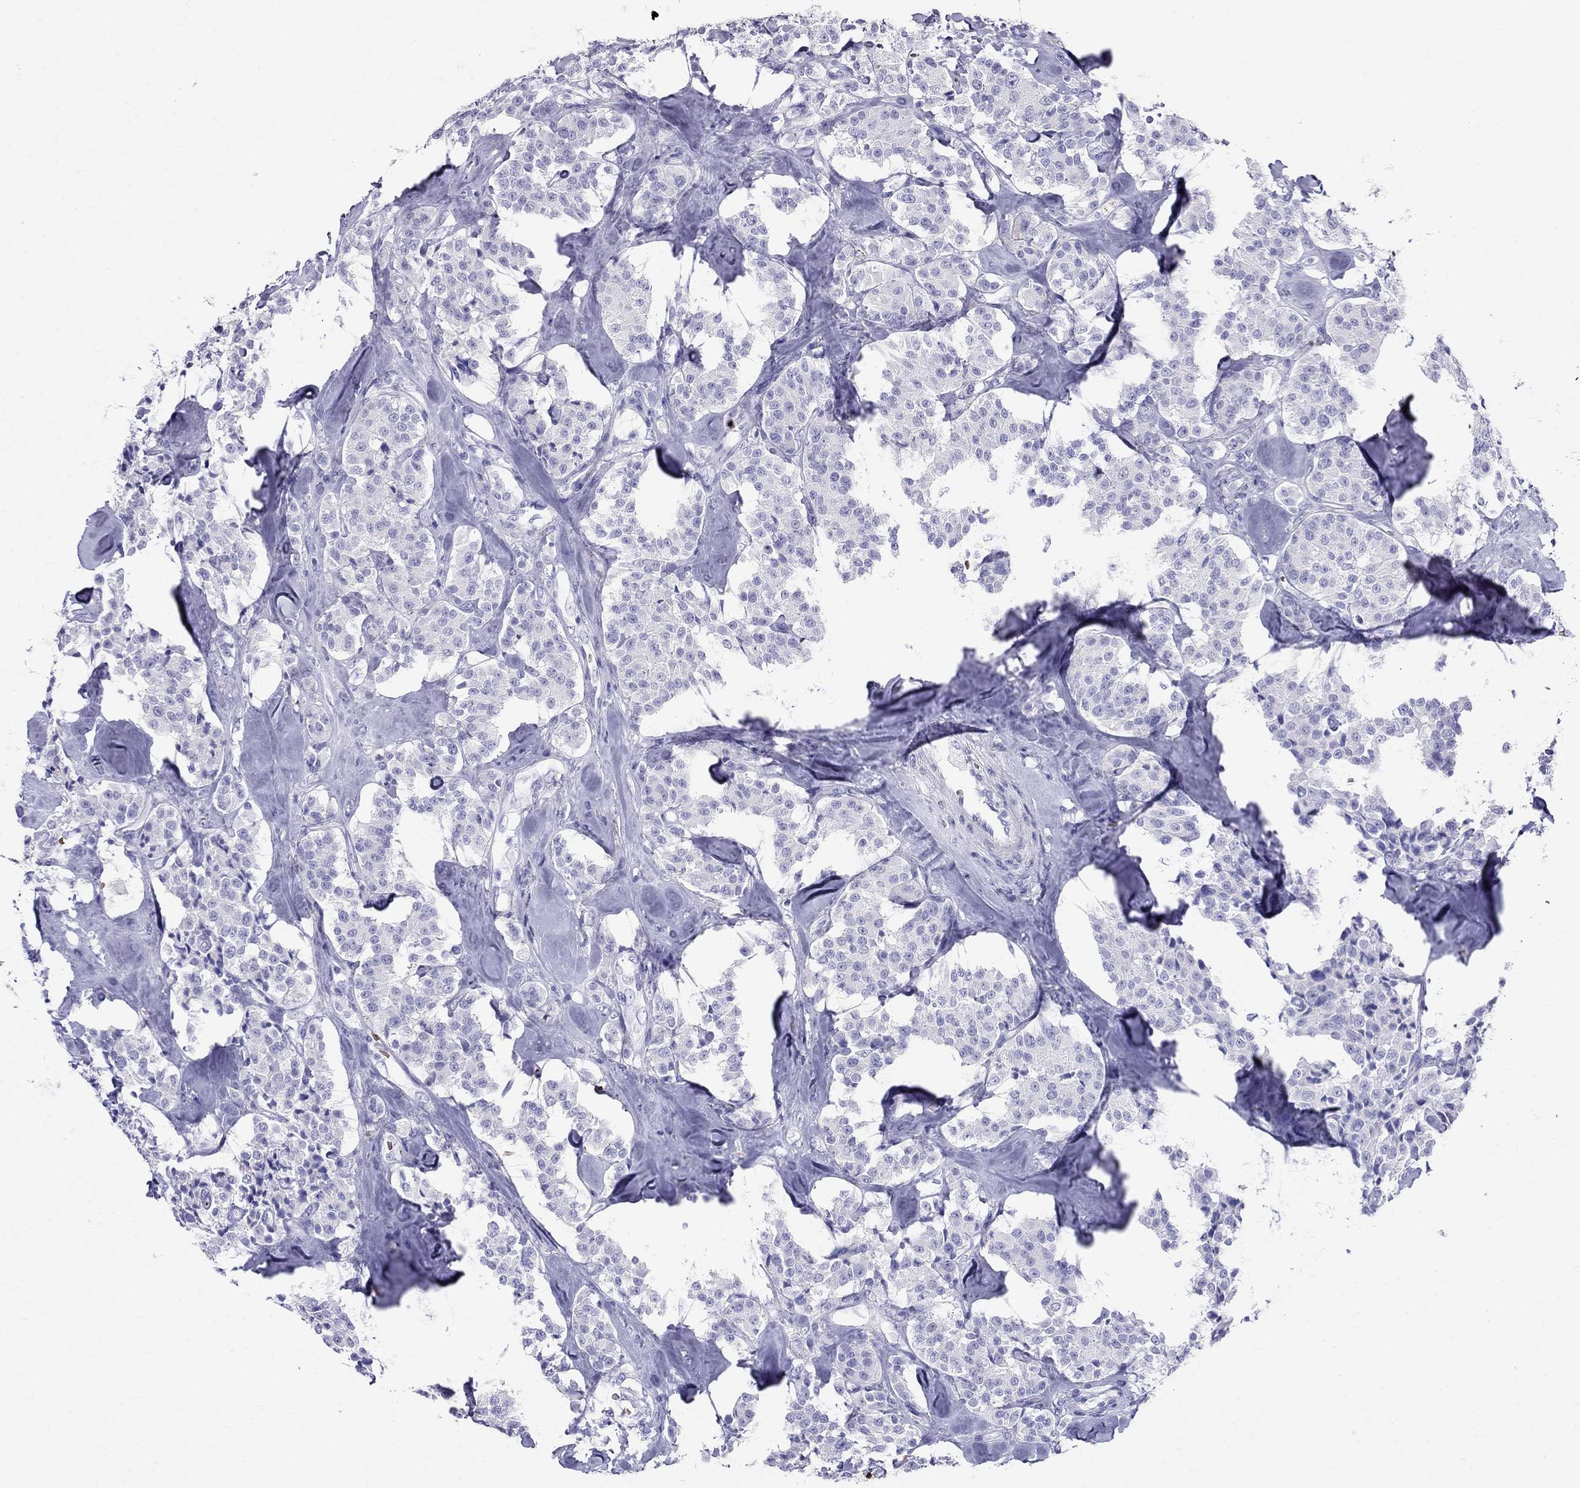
{"staining": {"intensity": "negative", "quantity": "none", "location": "none"}, "tissue": "carcinoid", "cell_type": "Tumor cells", "image_type": "cancer", "snomed": [{"axis": "morphology", "description": "Carcinoid, malignant, NOS"}, {"axis": "topography", "description": "Pancreas"}], "caption": "The immunohistochemistry (IHC) photomicrograph has no significant staining in tumor cells of carcinoid tissue.", "gene": "DNAAF6", "patient": {"sex": "male", "age": 41}}